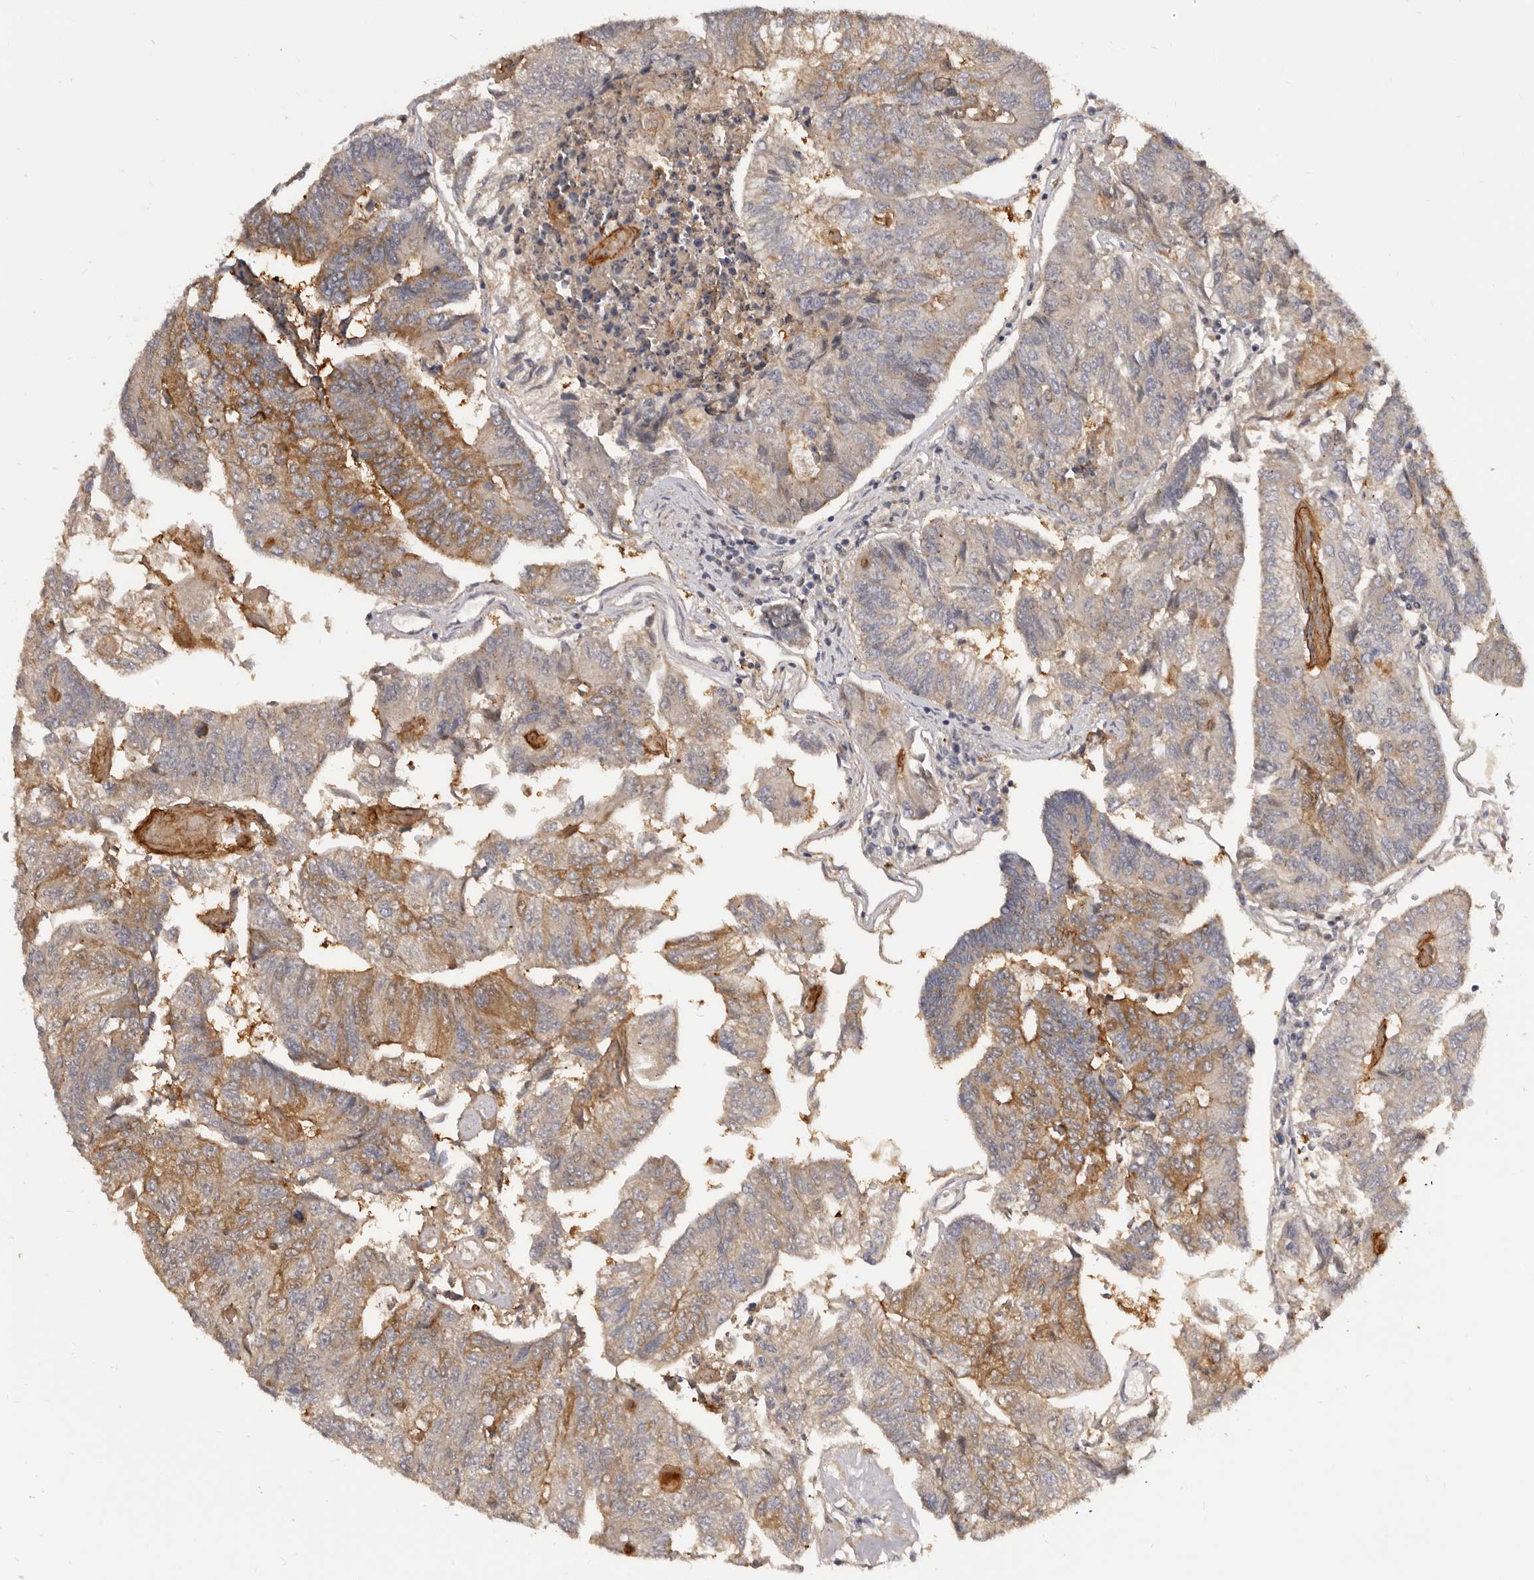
{"staining": {"intensity": "moderate", "quantity": ">75%", "location": "cytoplasmic/membranous"}, "tissue": "colorectal cancer", "cell_type": "Tumor cells", "image_type": "cancer", "snomed": [{"axis": "morphology", "description": "Adenocarcinoma, NOS"}, {"axis": "topography", "description": "Colon"}], "caption": "Colorectal cancer tissue reveals moderate cytoplasmic/membranous expression in about >75% of tumor cells", "gene": "ADAMTS20", "patient": {"sex": "female", "age": 67}}